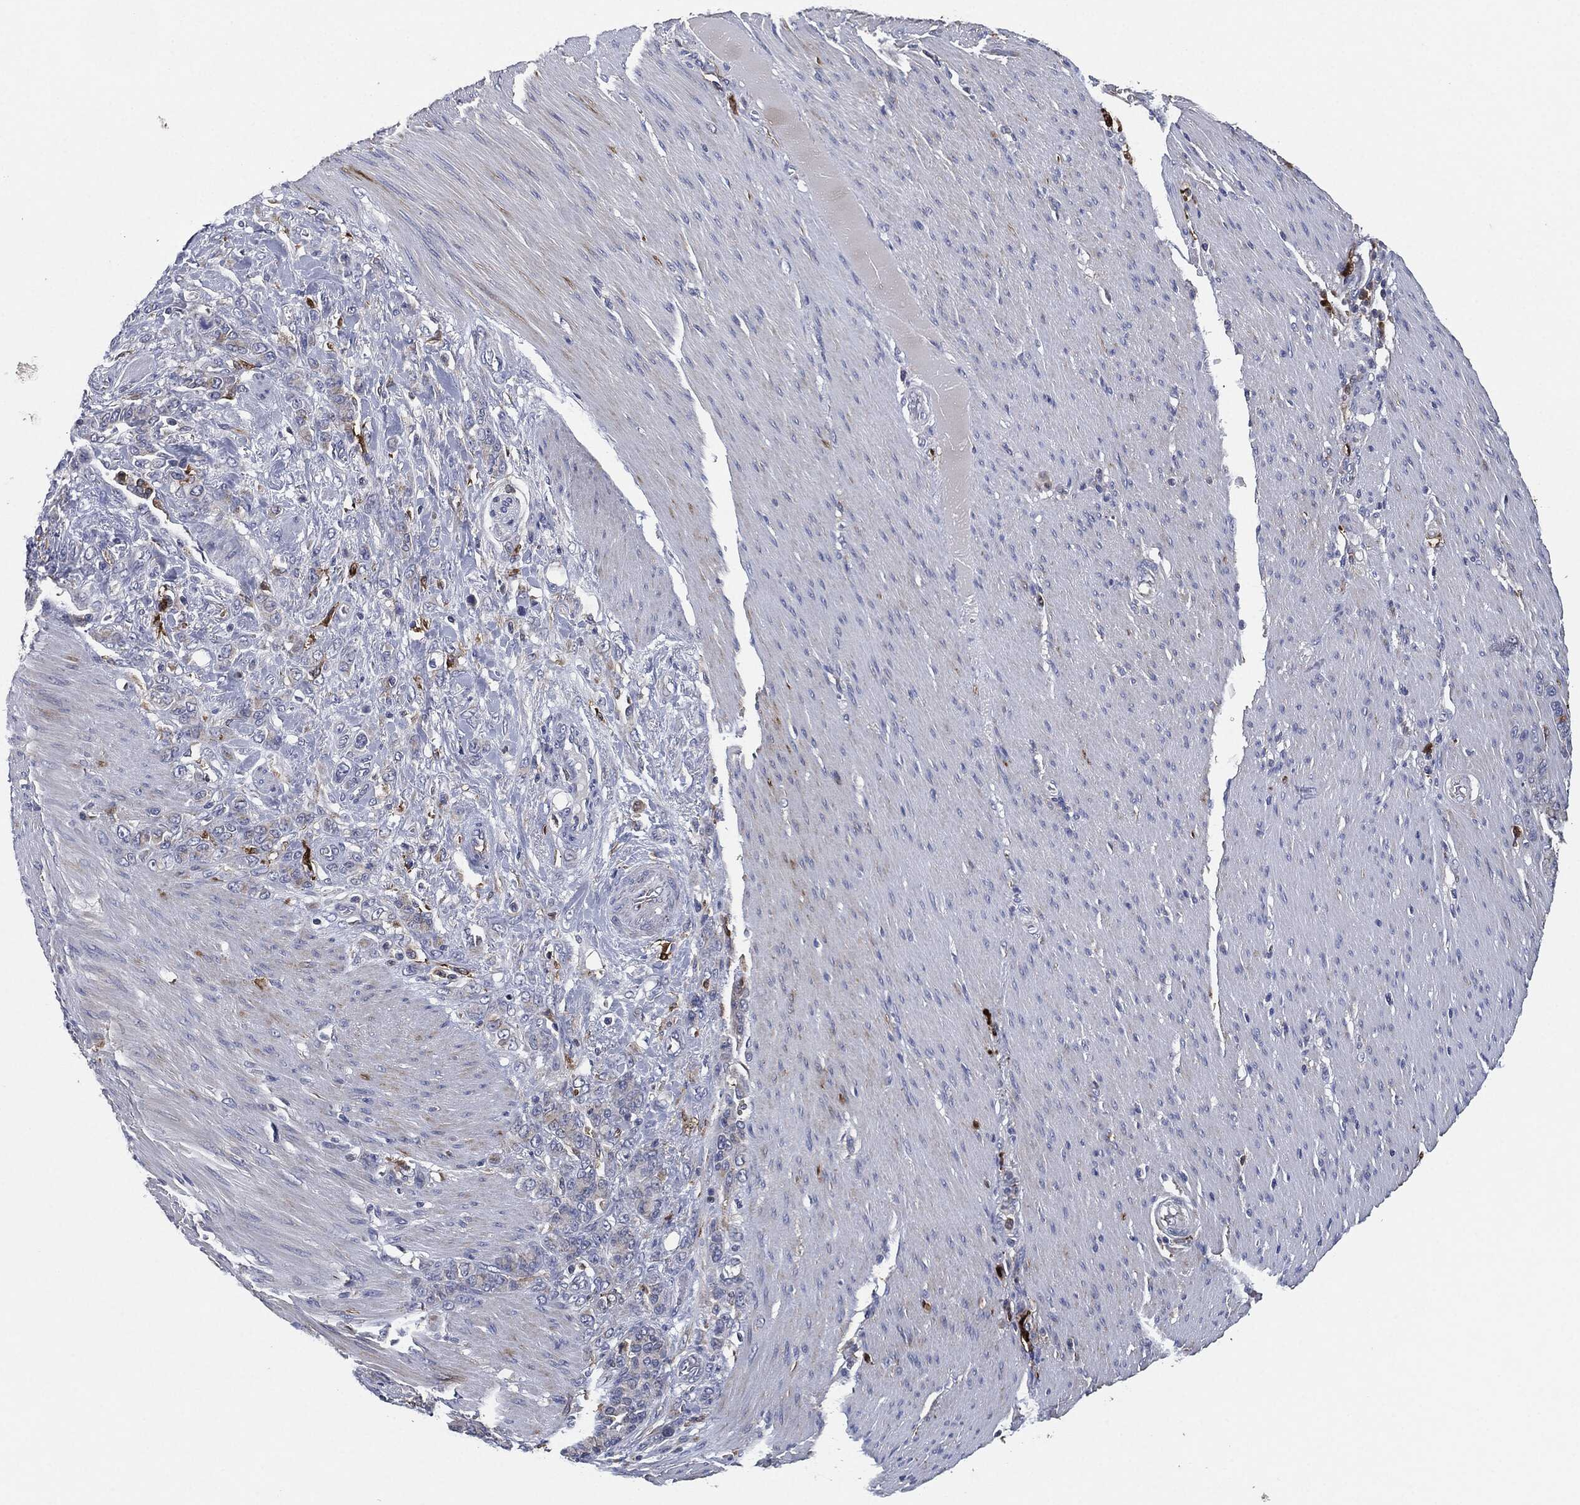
{"staining": {"intensity": "negative", "quantity": "none", "location": "none"}, "tissue": "stomach cancer", "cell_type": "Tumor cells", "image_type": "cancer", "snomed": [{"axis": "morphology", "description": "Normal tissue, NOS"}, {"axis": "morphology", "description": "Adenocarcinoma, NOS"}, {"axis": "topography", "description": "Stomach"}], "caption": "Stomach cancer (adenocarcinoma) was stained to show a protein in brown. There is no significant expression in tumor cells.", "gene": "TMEM11", "patient": {"sex": "female", "age": 79}}